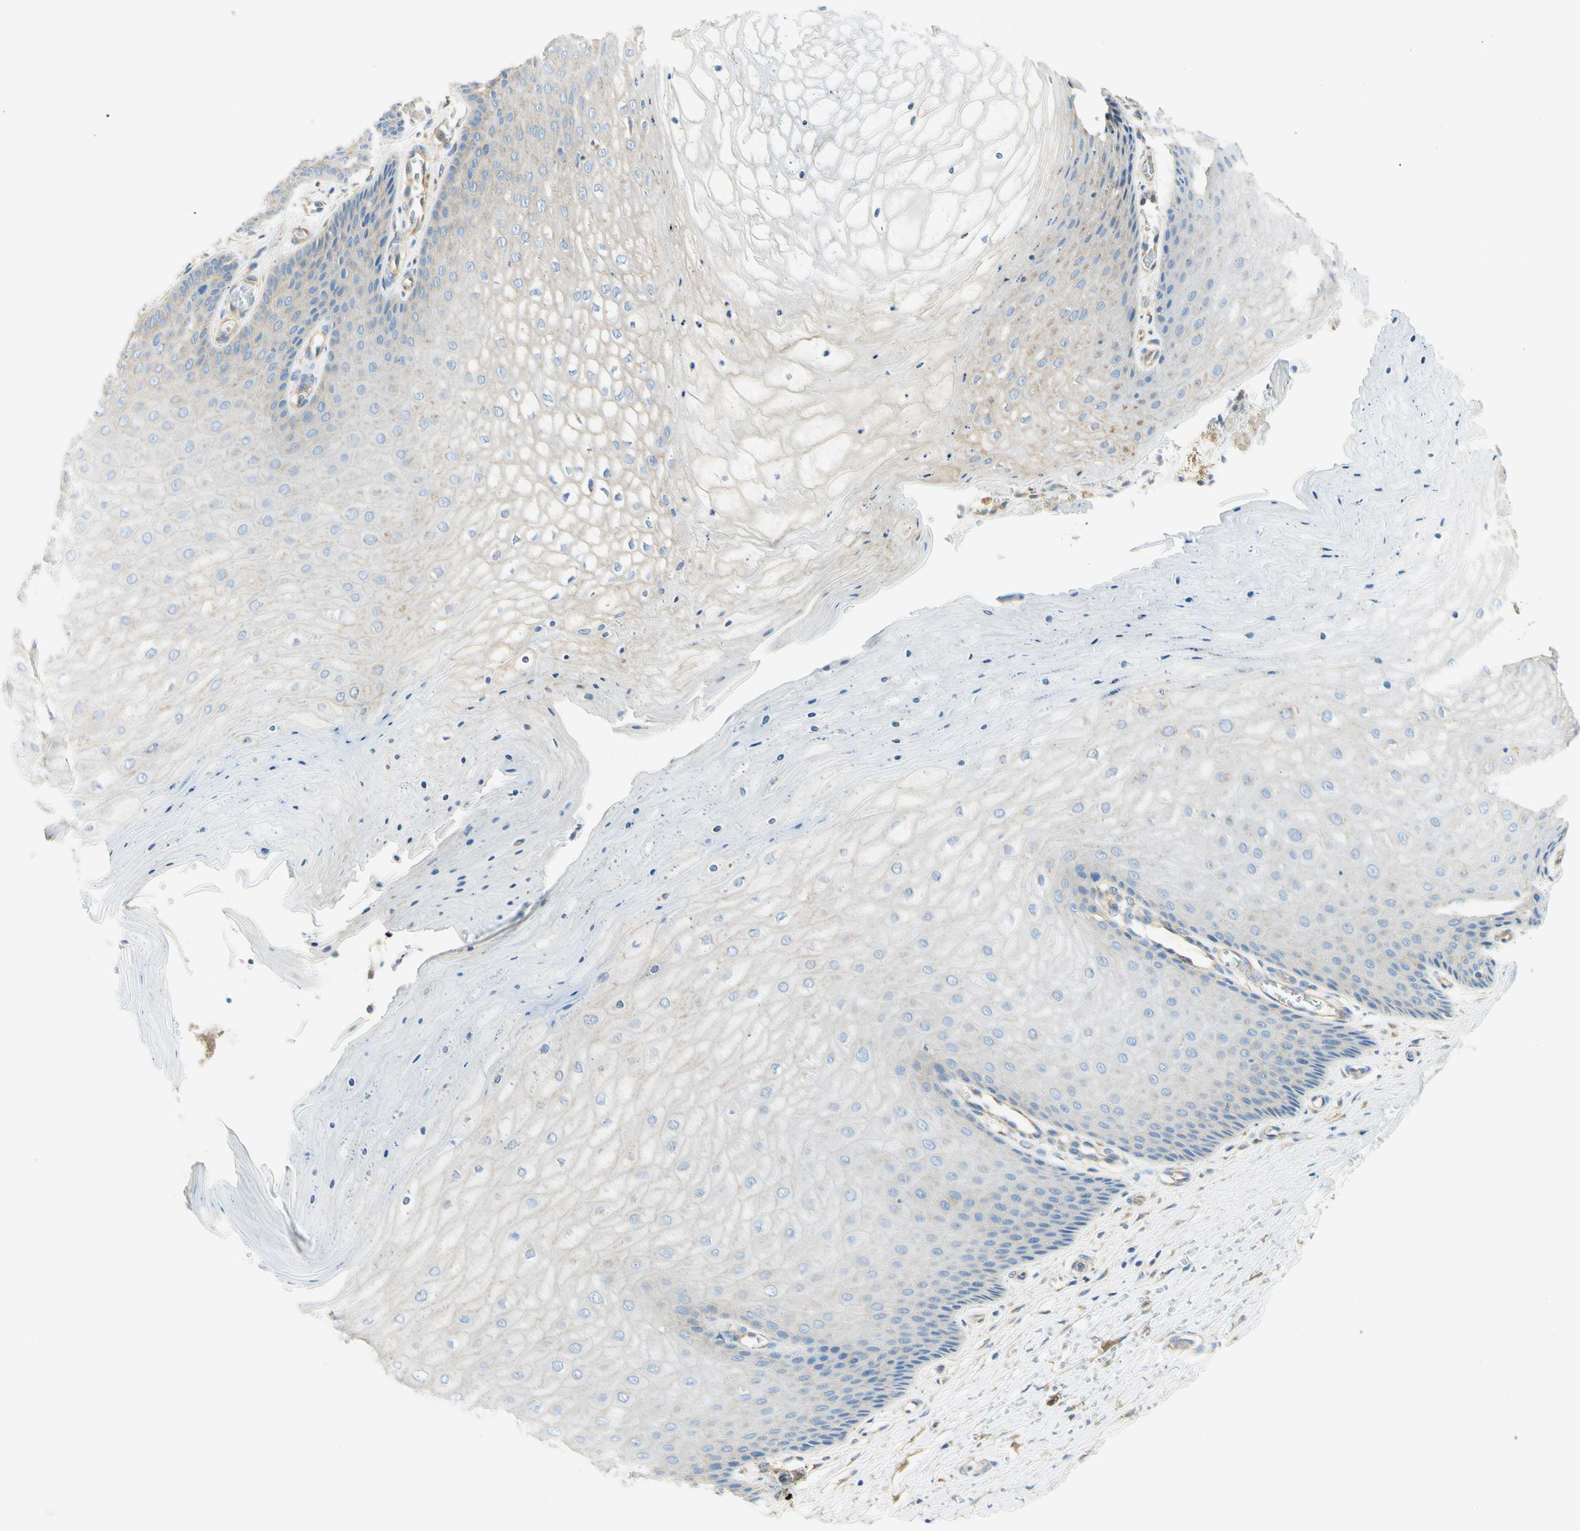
{"staining": {"intensity": "moderate", "quantity": ">75%", "location": "cytoplasmic/membranous"}, "tissue": "cervix", "cell_type": "Glandular cells", "image_type": "normal", "snomed": [{"axis": "morphology", "description": "Normal tissue, NOS"}, {"axis": "topography", "description": "Cervix"}], "caption": "This micrograph exhibits IHC staining of normal cervix, with medium moderate cytoplasmic/membranous staining in approximately >75% of glandular cells.", "gene": "CLTC", "patient": {"sex": "female", "age": 55}}